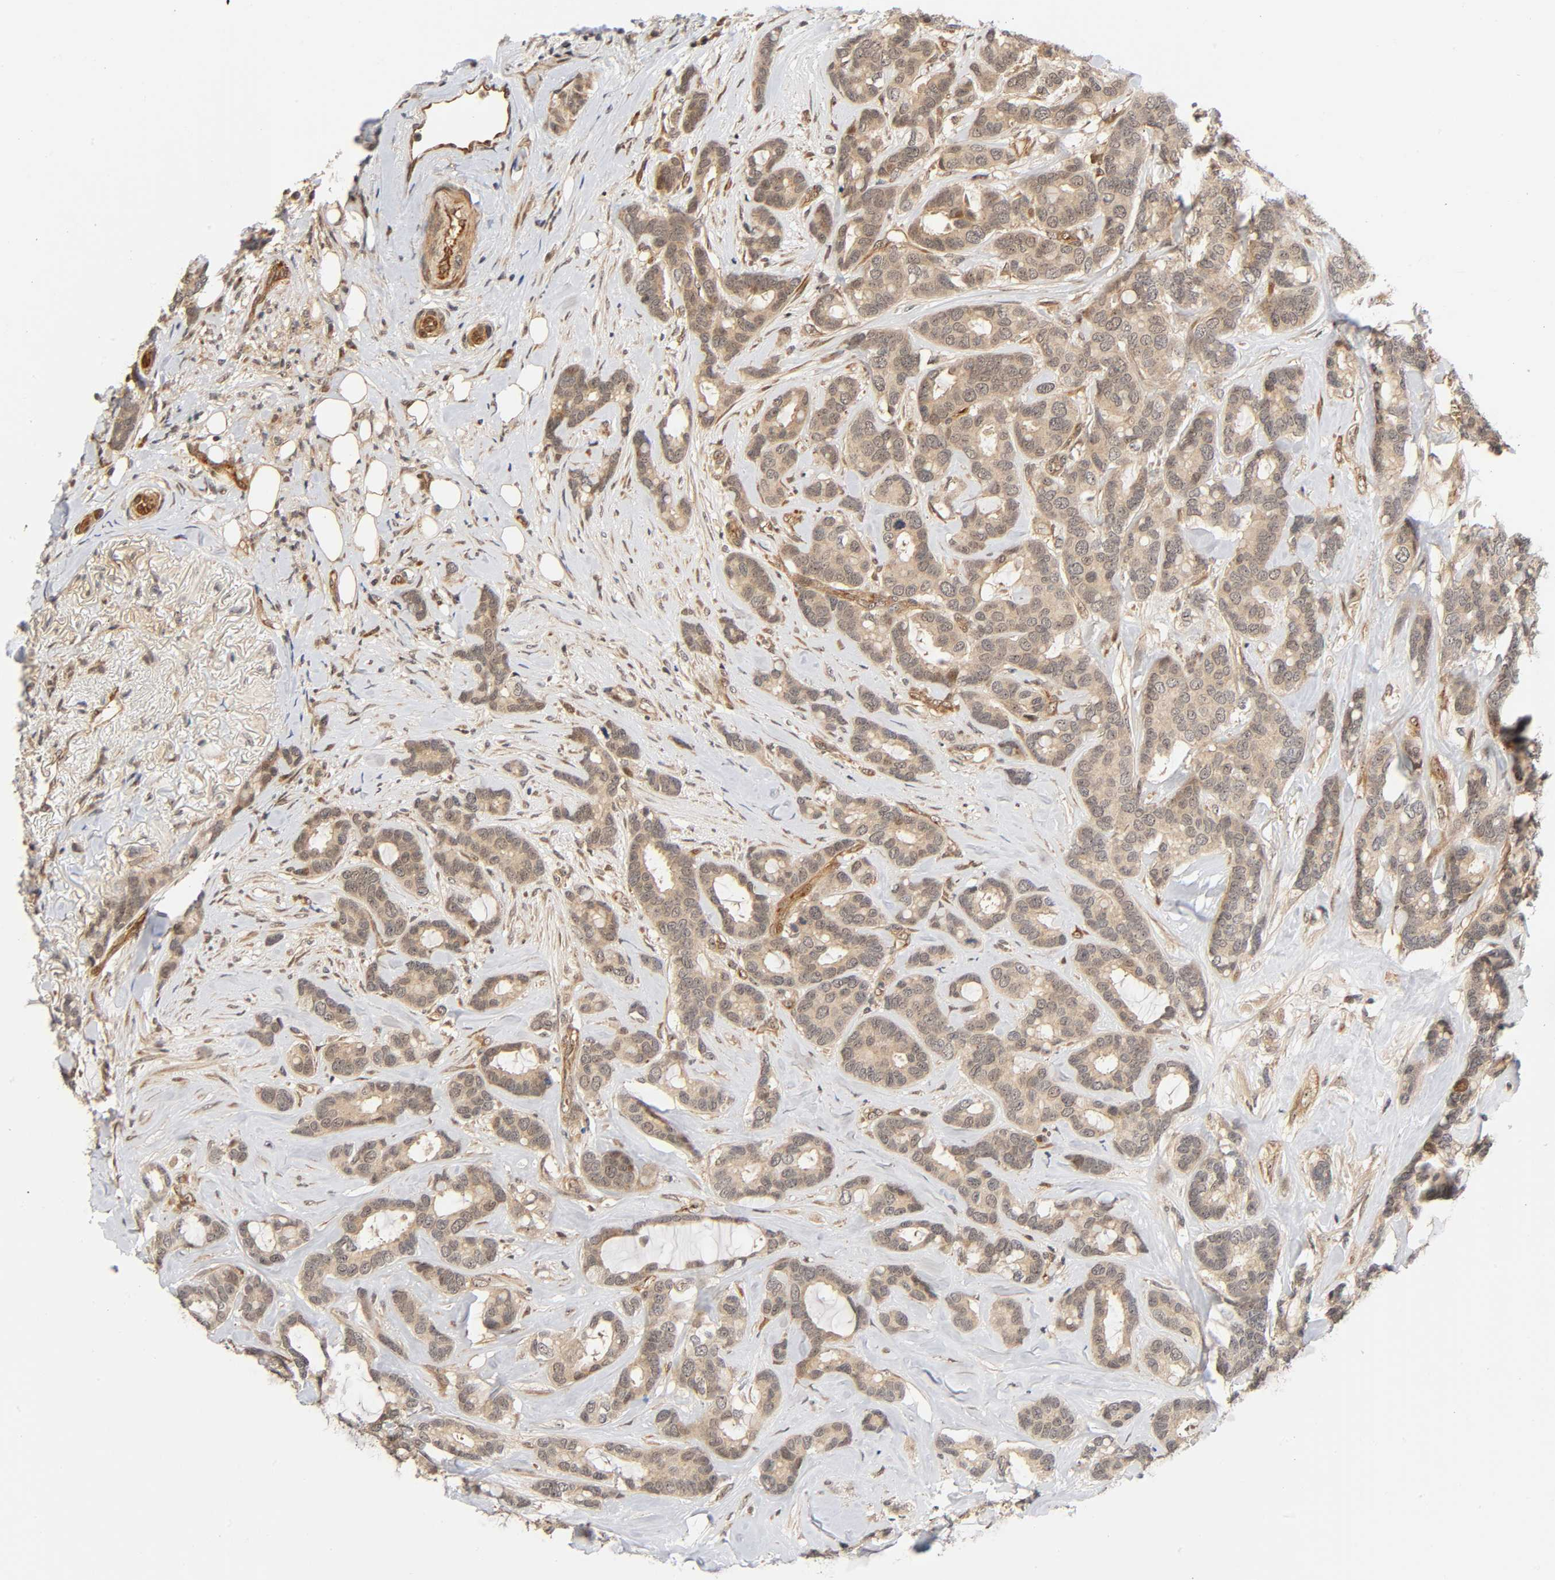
{"staining": {"intensity": "weak", "quantity": ">75%", "location": "cytoplasmic/membranous"}, "tissue": "breast cancer", "cell_type": "Tumor cells", "image_type": "cancer", "snomed": [{"axis": "morphology", "description": "Duct carcinoma"}, {"axis": "topography", "description": "Breast"}], "caption": "Breast cancer (invasive ductal carcinoma) was stained to show a protein in brown. There is low levels of weak cytoplasmic/membranous staining in approximately >75% of tumor cells.", "gene": "IQCJ-SCHIP1", "patient": {"sex": "female", "age": 87}}